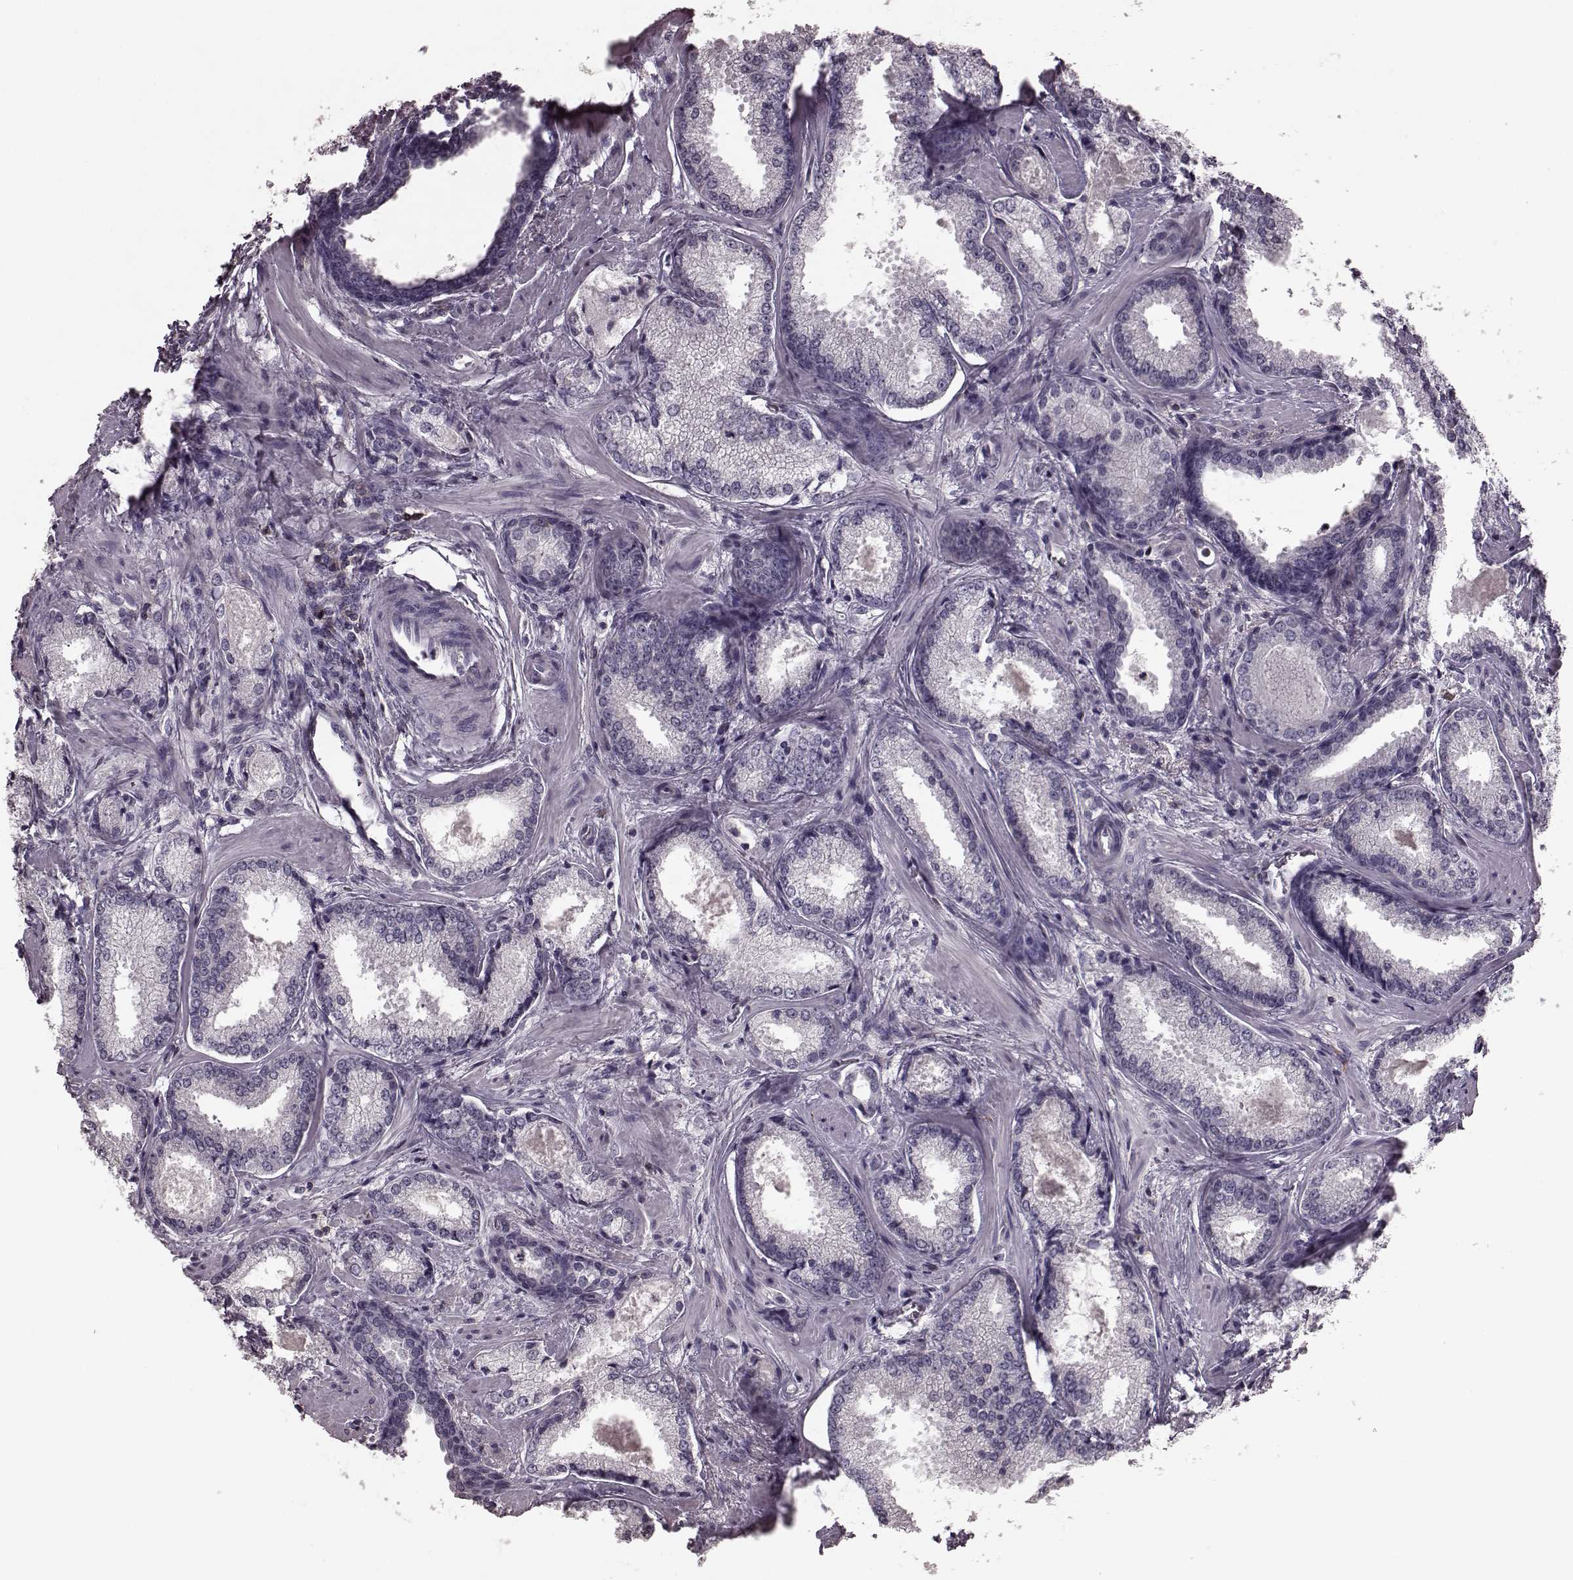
{"staining": {"intensity": "negative", "quantity": "none", "location": "none"}, "tissue": "prostate cancer", "cell_type": "Tumor cells", "image_type": "cancer", "snomed": [{"axis": "morphology", "description": "Adenocarcinoma, Low grade"}, {"axis": "topography", "description": "Prostate"}], "caption": "High magnification brightfield microscopy of prostate low-grade adenocarcinoma stained with DAB (3,3'-diaminobenzidine) (brown) and counterstained with hematoxylin (blue): tumor cells show no significant staining.", "gene": "CD28", "patient": {"sex": "male", "age": 56}}